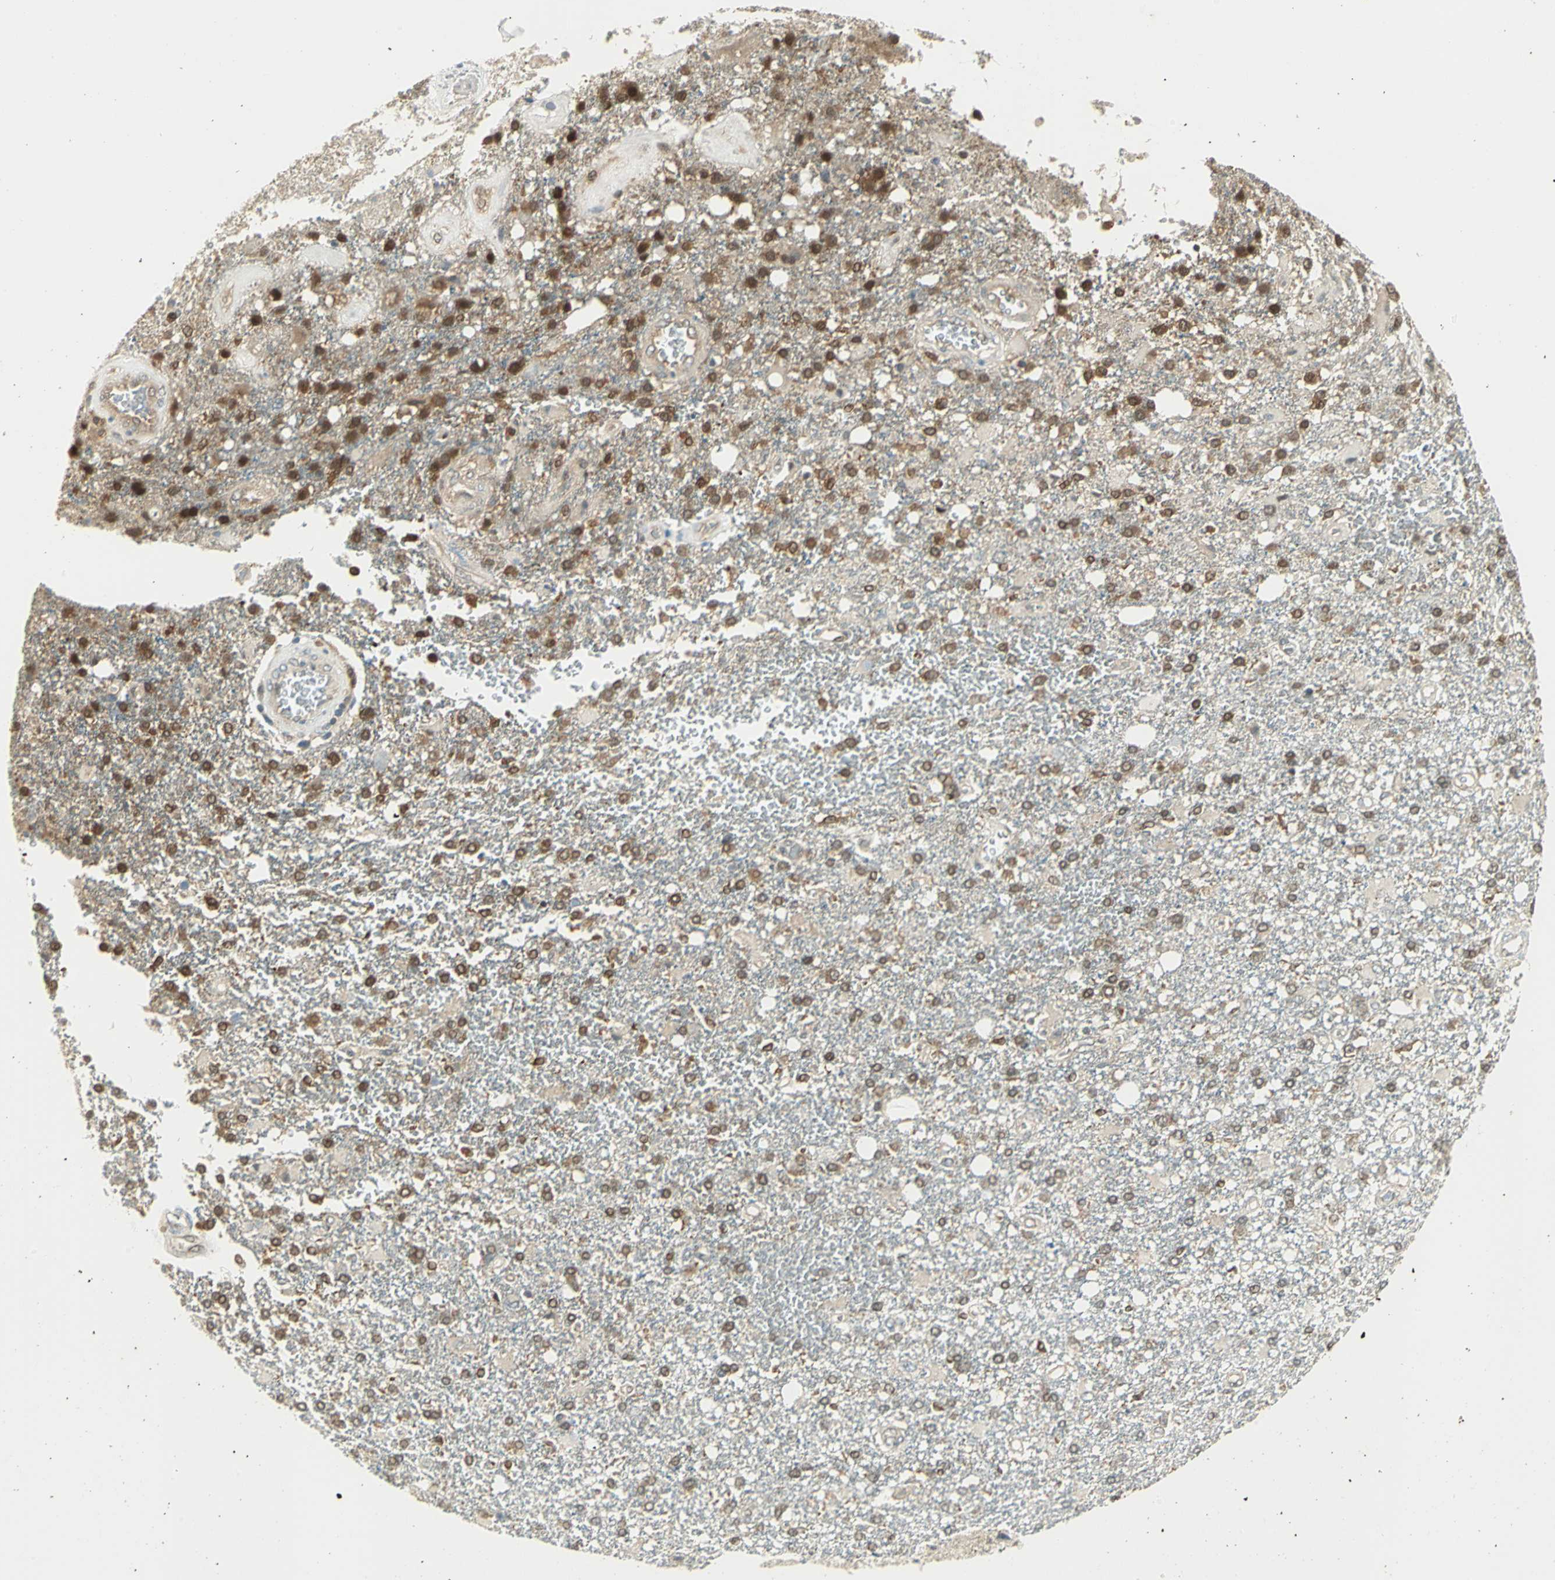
{"staining": {"intensity": "moderate", "quantity": ">75%", "location": "cytoplasmic/membranous"}, "tissue": "glioma", "cell_type": "Tumor cells", "image_type": "cancer", "snomed": [{"axis": "morphology", "description": "Glioma, malignant, High grade"}, {"axis": "topography", "description": "Cerebral cortex"}], "caption": "Tumor cells exhibit moderate cytoplasmic/membranous expression in about >75% of cells in malignant glioma (high-grade). The protein is shown in brown color, while the nuclei are stained blue.", "gene": "FYN", "patient": {"sex": "male", "age": 79}}